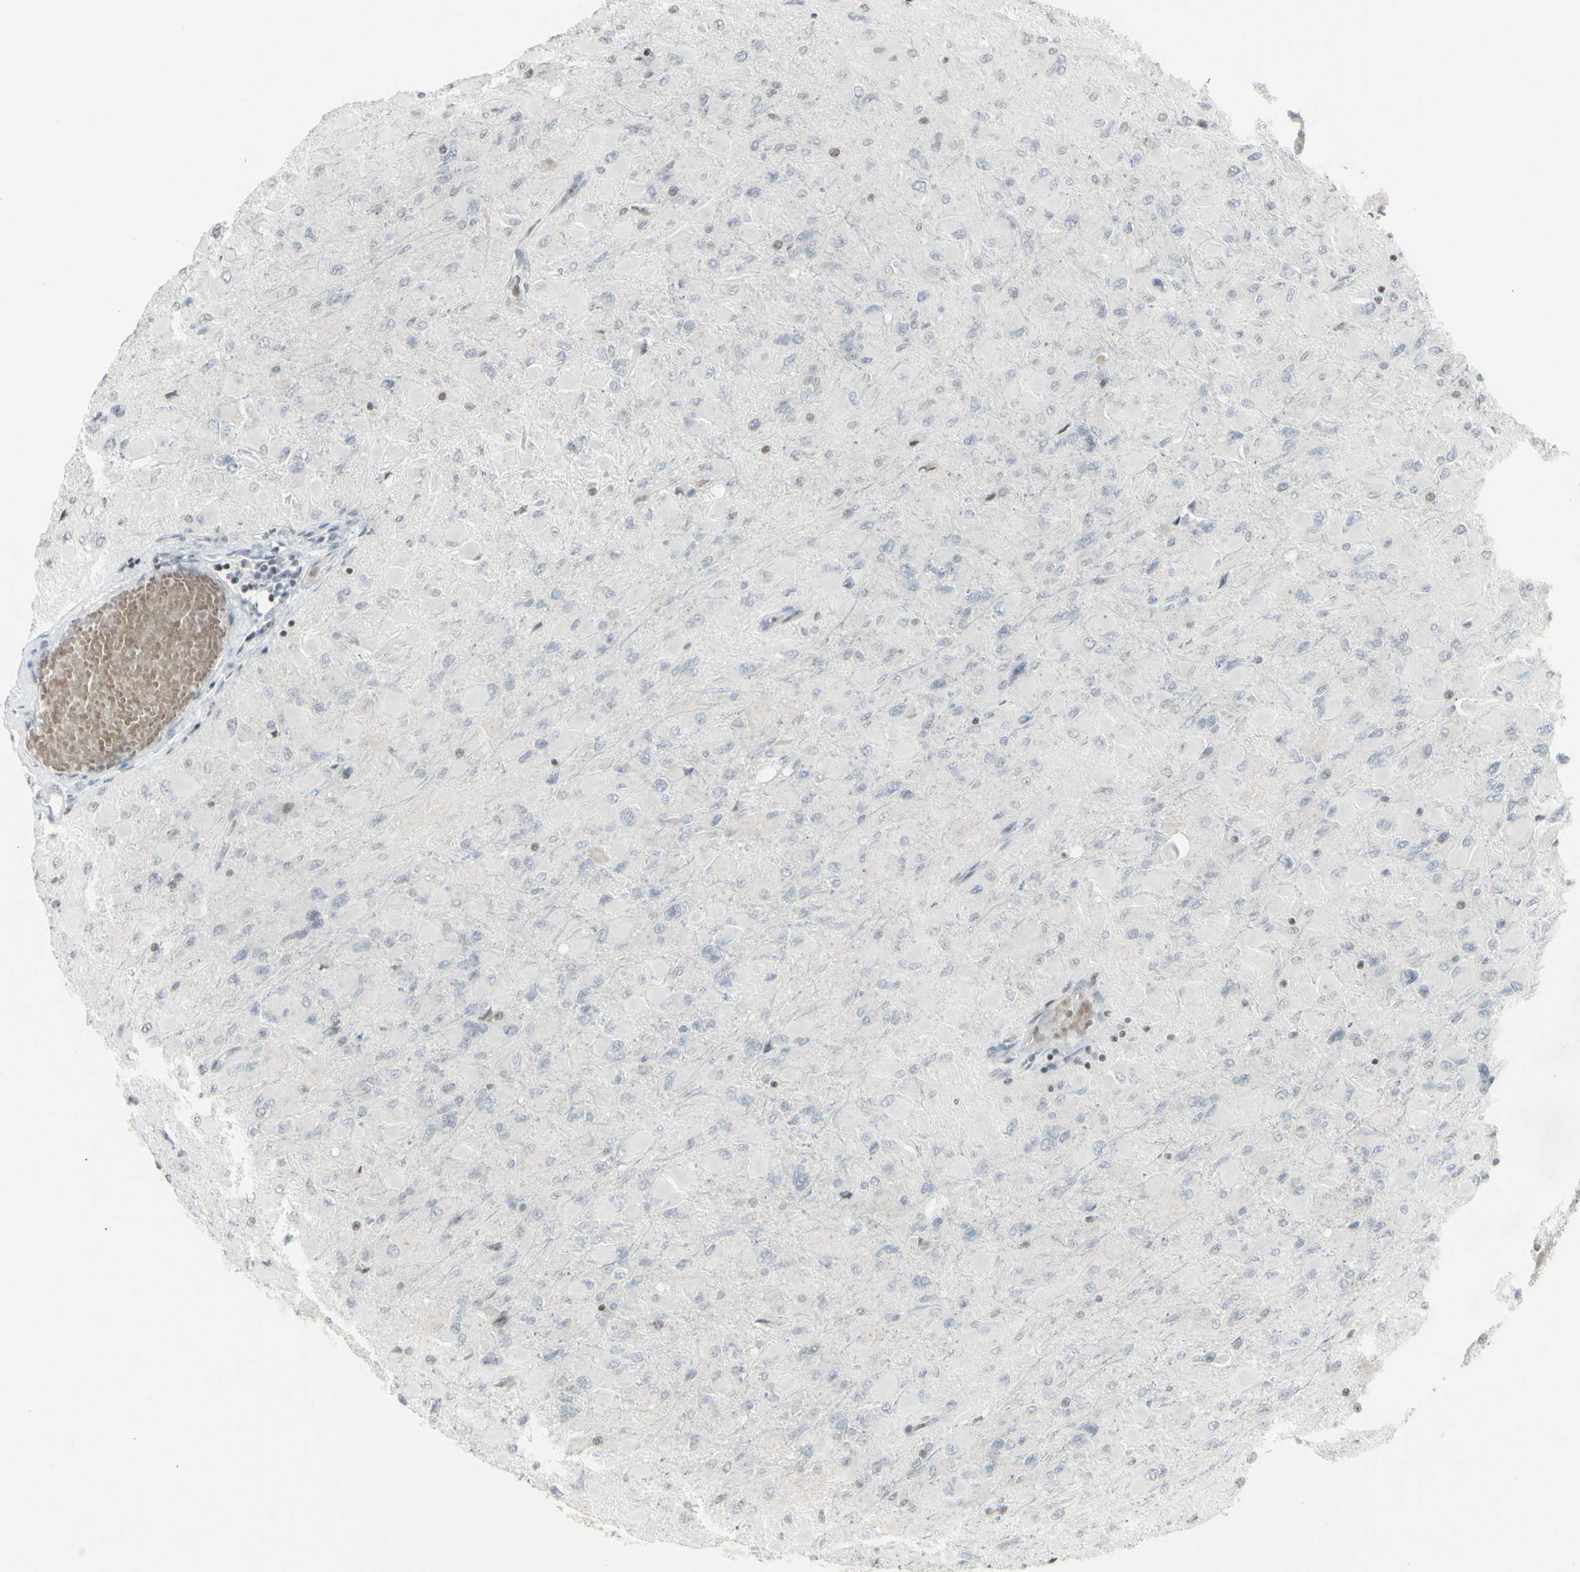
{"staining": {"intensity": "negative", "quantity": "none", "location": "none"}, "tissue": "glioma", "cell_type": "Tumor cells", "image_type": "cancer", "snomed": [{"axis": "morphology", "description": "Glioma, malignant, High grade"}, {"axis": "topography", "description": "Cerebral cortex"}], "caption": "Tumor cells show no significant staining in glioma.", "gene": "MUC5AC", "patient": {"sex": "female", "age": 36}}